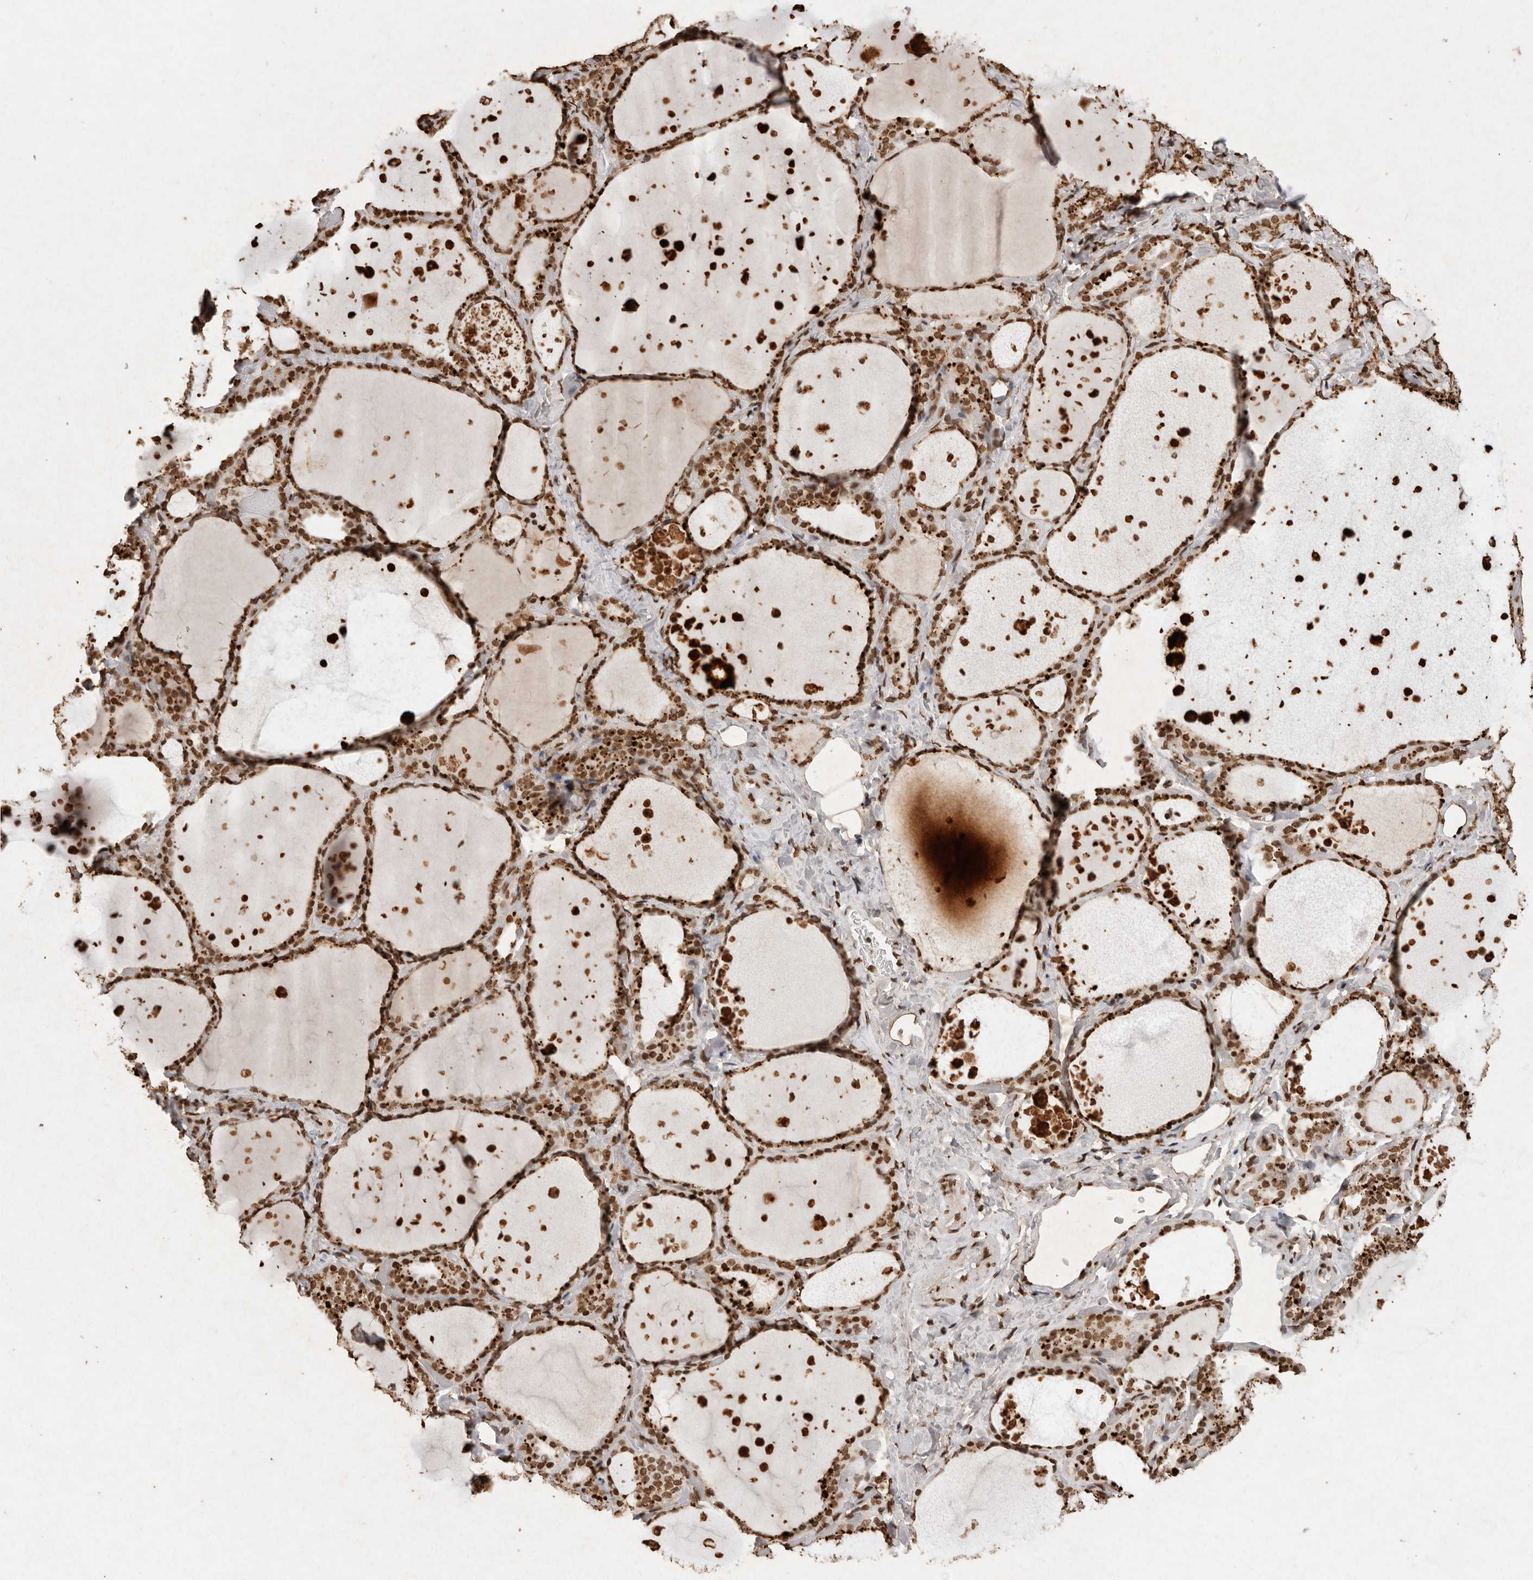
{"staining": {"intensity": "strong", "quantity": ">75%", "location": "cytoplasmic/membranous,nuclear"}, "tissue": "thyroid gland", "cell_type": "Glandular cells", "image_type": "normal", "snomed": [{"axis": "morphology", "description": "Normal tissue, NOS"}, {"axis": "topography", "description": "Thyroid gland"}], "caption": "A high amount of strong cytoplasmic/membranous,nuclear positivity is identified in approximately >75% of glandular cells in unremarkable thyroid gland. (Stains: DAB in brown, nuclei in blue, Microscopy: brightfield microscopy at high magnification).", "gene": "NKX3", "patient": {"sex": "female", "age": 44}}